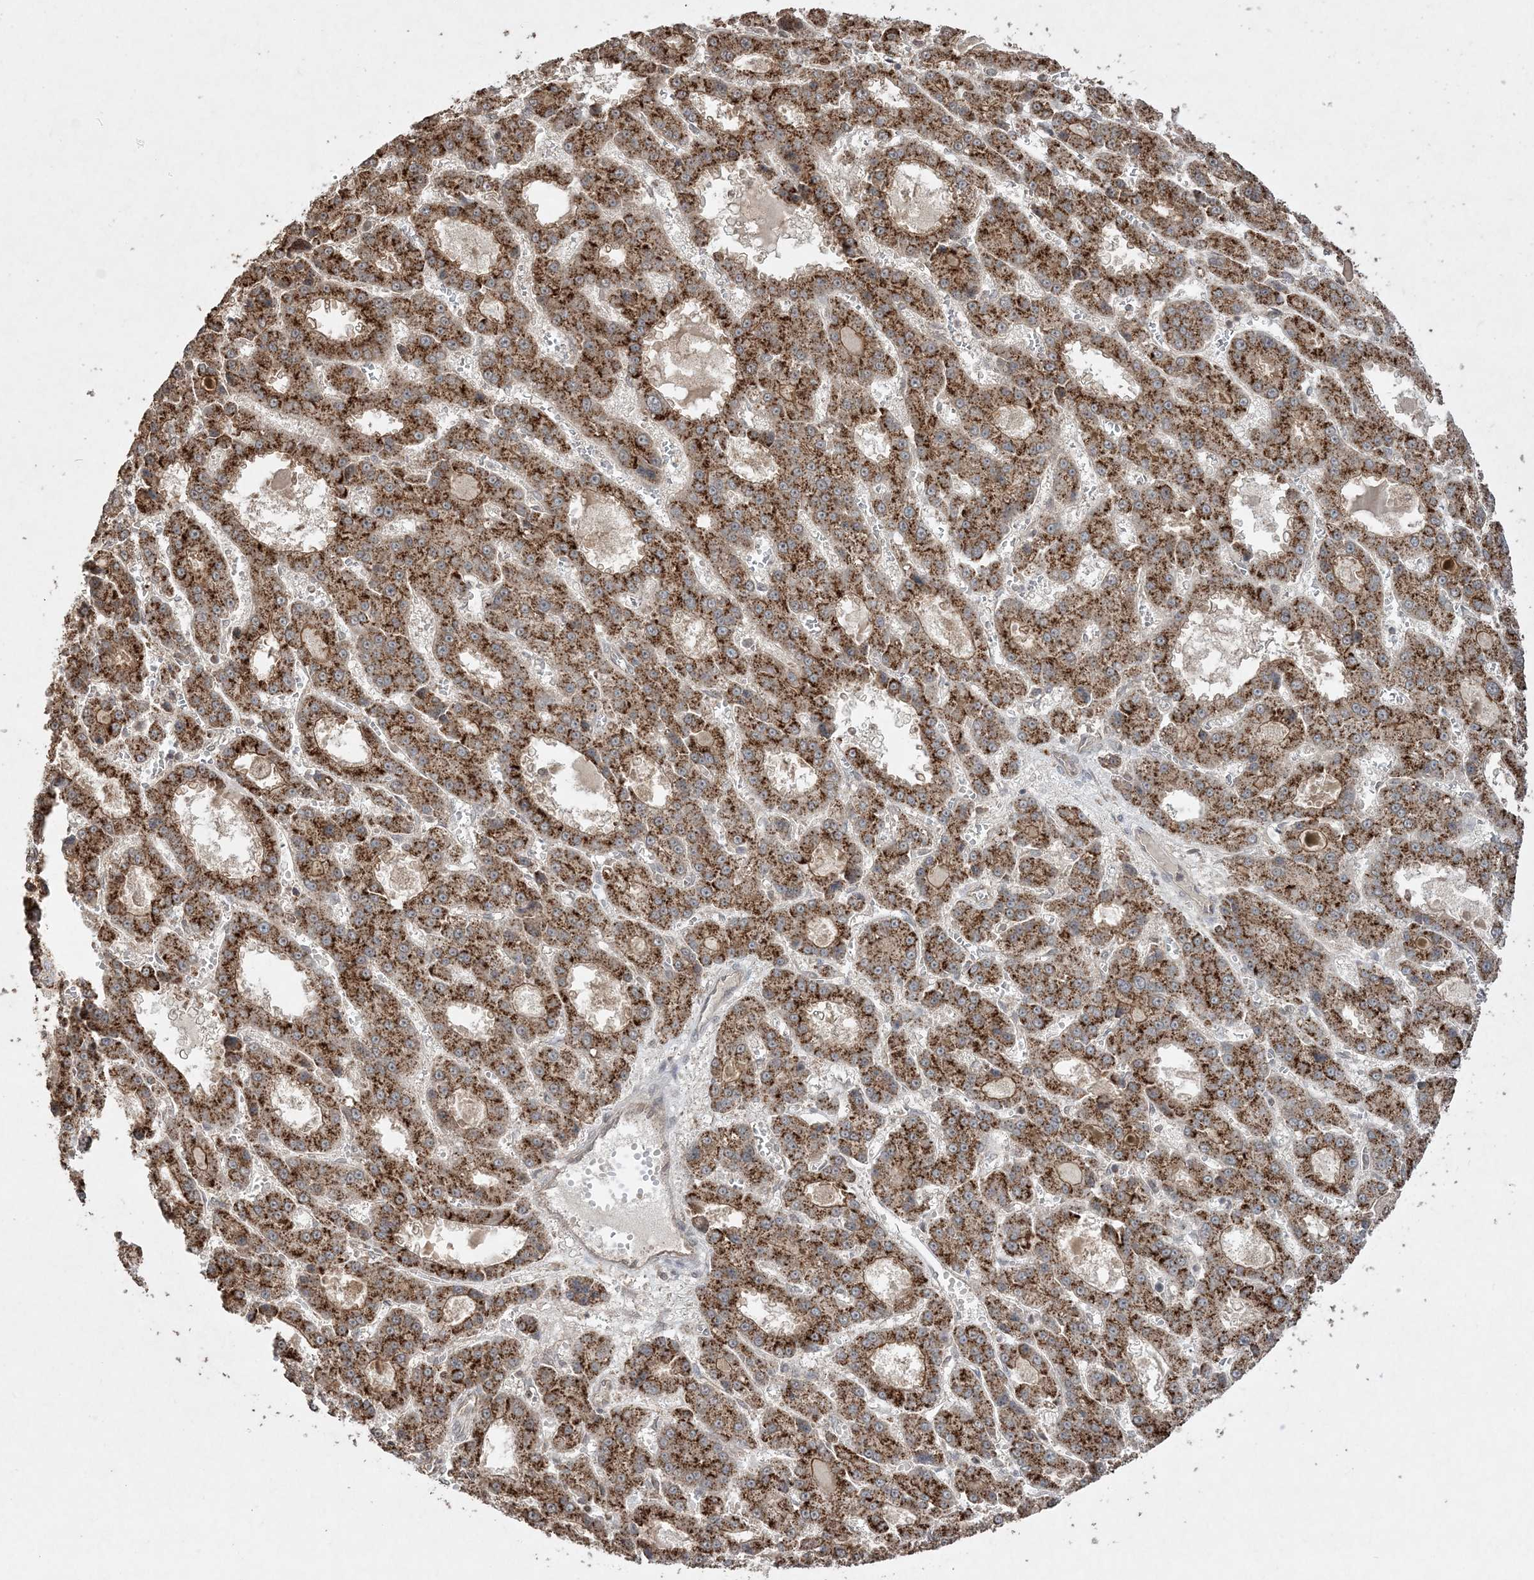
{"staining": {"intensity": "strong", "quantity": ">75%", "location": "cytoplasmic/membranous"}, "tissue": "liver cancer", "cell_type": "Tumor cells", "image_type": "cancer", "snomed": [{"axis": "morphology", "description": "Carcinoma, Hepatocellular, NOS"}, {"axis": "topography", "description": "Liver"}], "caption": "The histopathology image exhibits immunohistochemical staining of liver hepatocellular carcinoma. There is strong cytoplasmic/membranous expression is present in about >75% of tumor cells.", "gene": "EHHADH", "patient": {"sex": "male", "age": 70}}